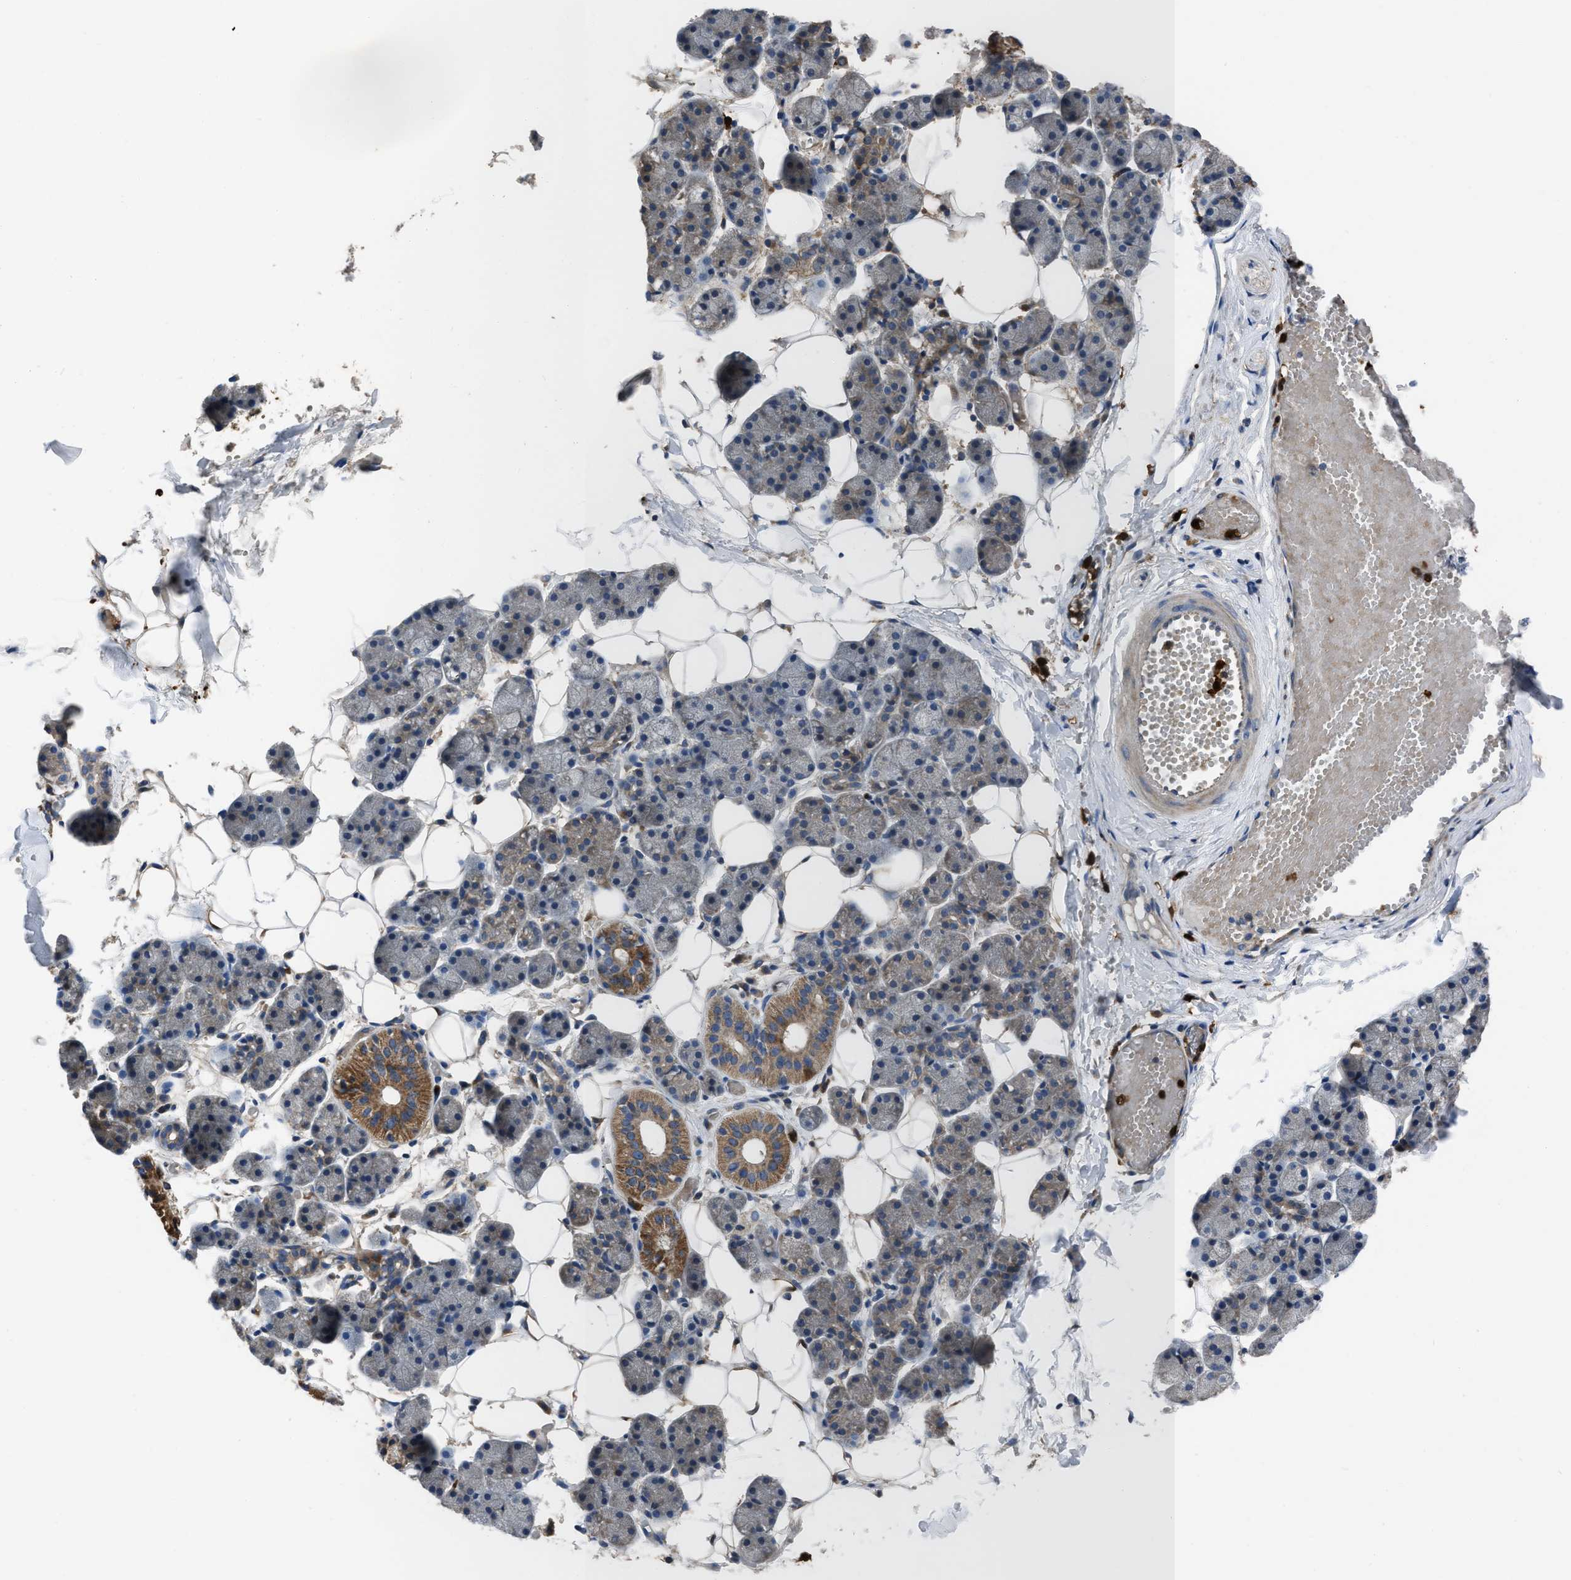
{"staining": {"intensity": "moderate", "quantity": "<25%", "location": "cytoplasmic/membranous"}, "tissue": "salivary gland", "cell_type": "Glandular cells", "image_type": "normal", "snomed": [{"axis": "morphology", "description": "Normal tissue, NOS"}, {"axis": "topography", "description": "Salivary gland"}], "caption": "Protein expression analysis of benign human salivary gland reveals moderate cytoplasmic/membranous staining in approximately <25% of glandular cells.", "gene": "ANGPT1", "patient": {"sex": "female", "age": 33}}